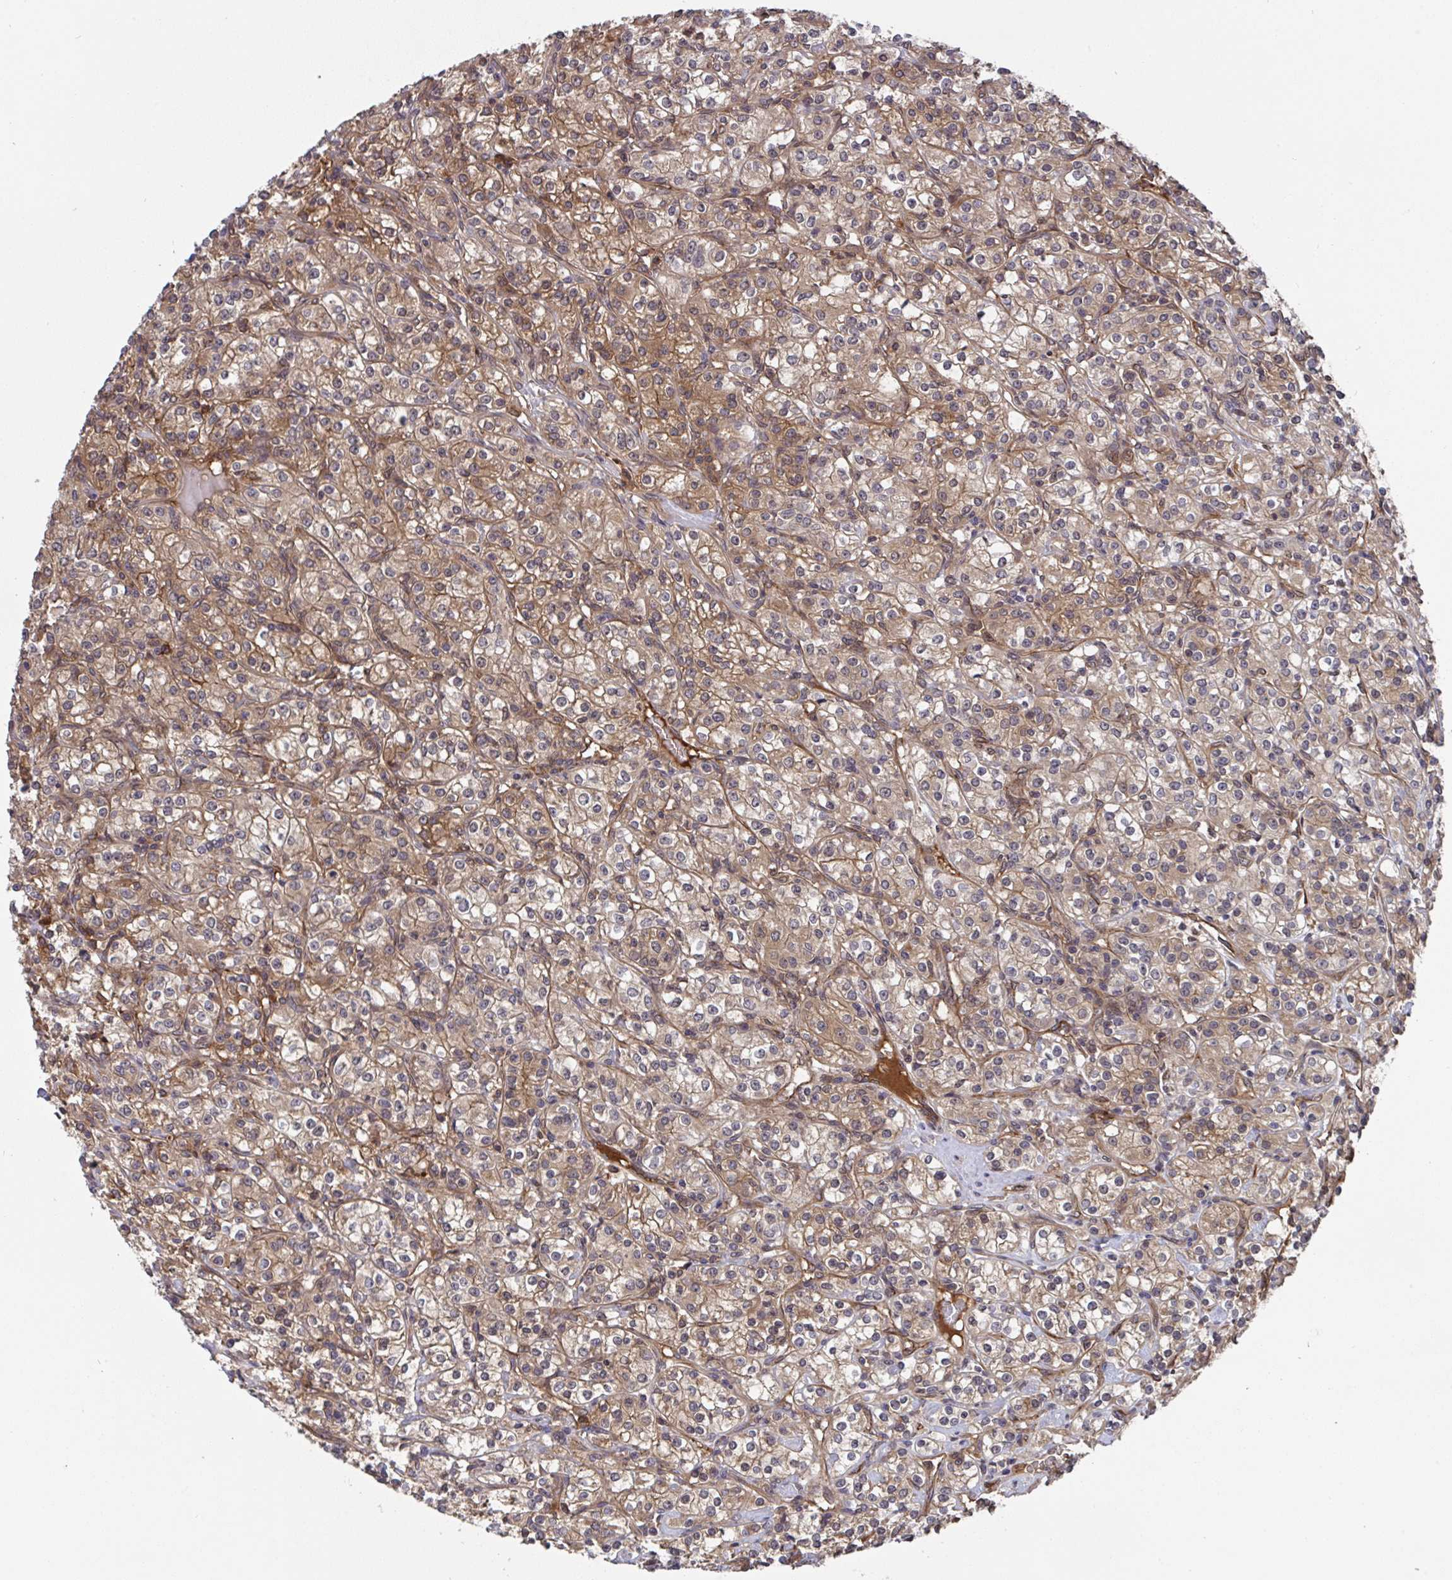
{"staining": {"intensity": "weak", "quantity": ">75%", "location": "cytoplasmic/membranous"}, "tissue": "renal cancer", "cell_type": "Tumor cells", "image_type": "cancer", "snomed": [{"axis": "morphology", "description": "Adenocarcinoma, NOS"}, {"axis": "topography", "description": "Kidney"}], "caption": "A histopathology image of human renal adenocarcinoma stained for a protein reveals weak cytoplasmic/membranous brown staining in tumor cells. (DAB (3,3'-diaminobenzidine) IHC with brightfield microscopy, high magnification).", "gene": "TIGAR", "patient": {"sex": "male", "age": 77}}